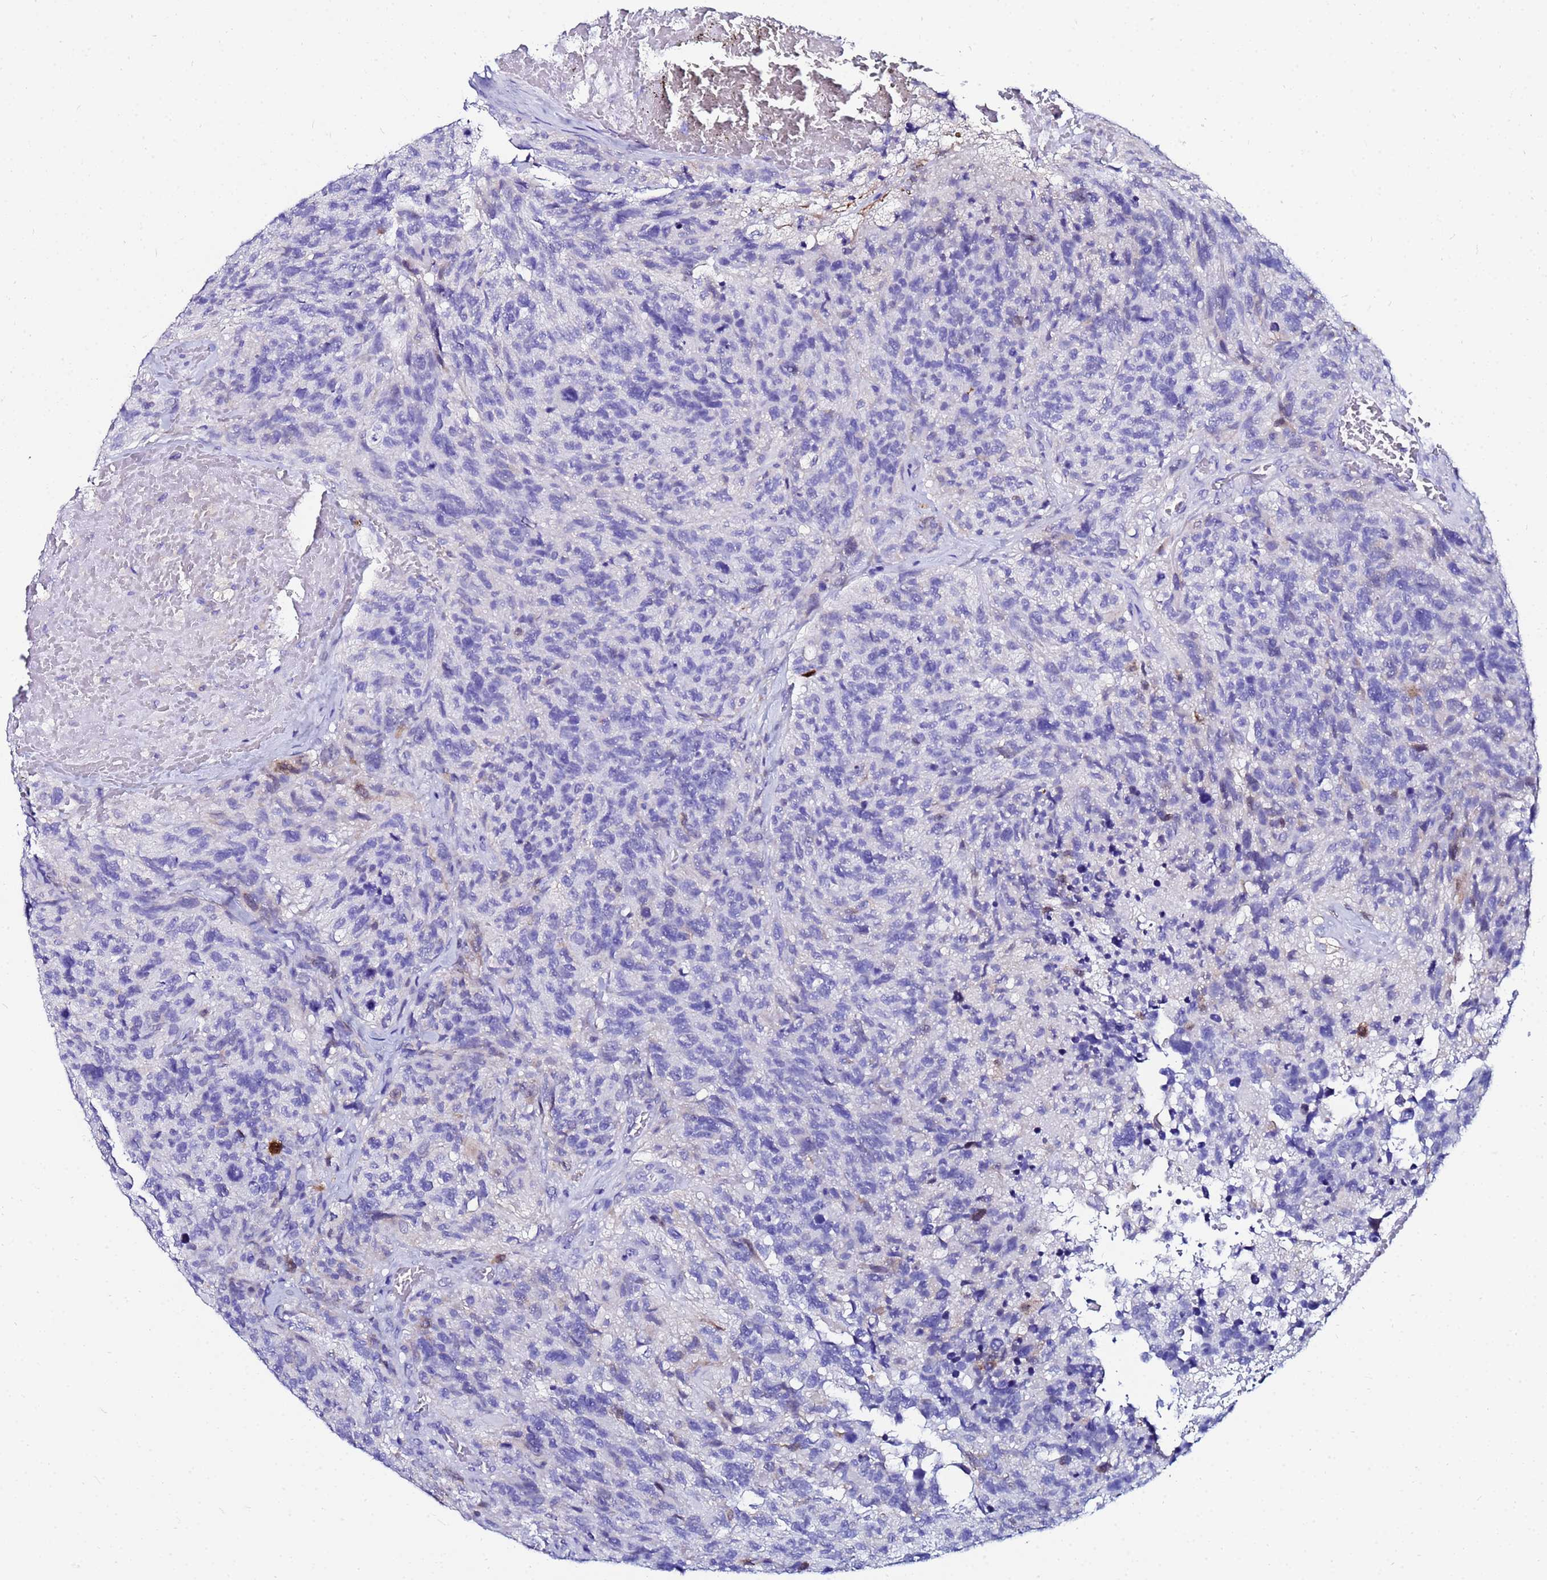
{"staining": {"intensity": "negative", "quantity": "none", "location": "none"}, "tissue": "glioma", "cell_type": "Tumor cells", "image_type": "cancer", "snomed": [{"axis": "morphology", "description": "Glioma, malignant, High grade"}, {"axis": "topography", "description": "Brain"}], "caption": "Tumor cells show no significant protein expression in glioma.", "gene": "PPP1R14C", "patient": {"sex": "male", "age": 69}}